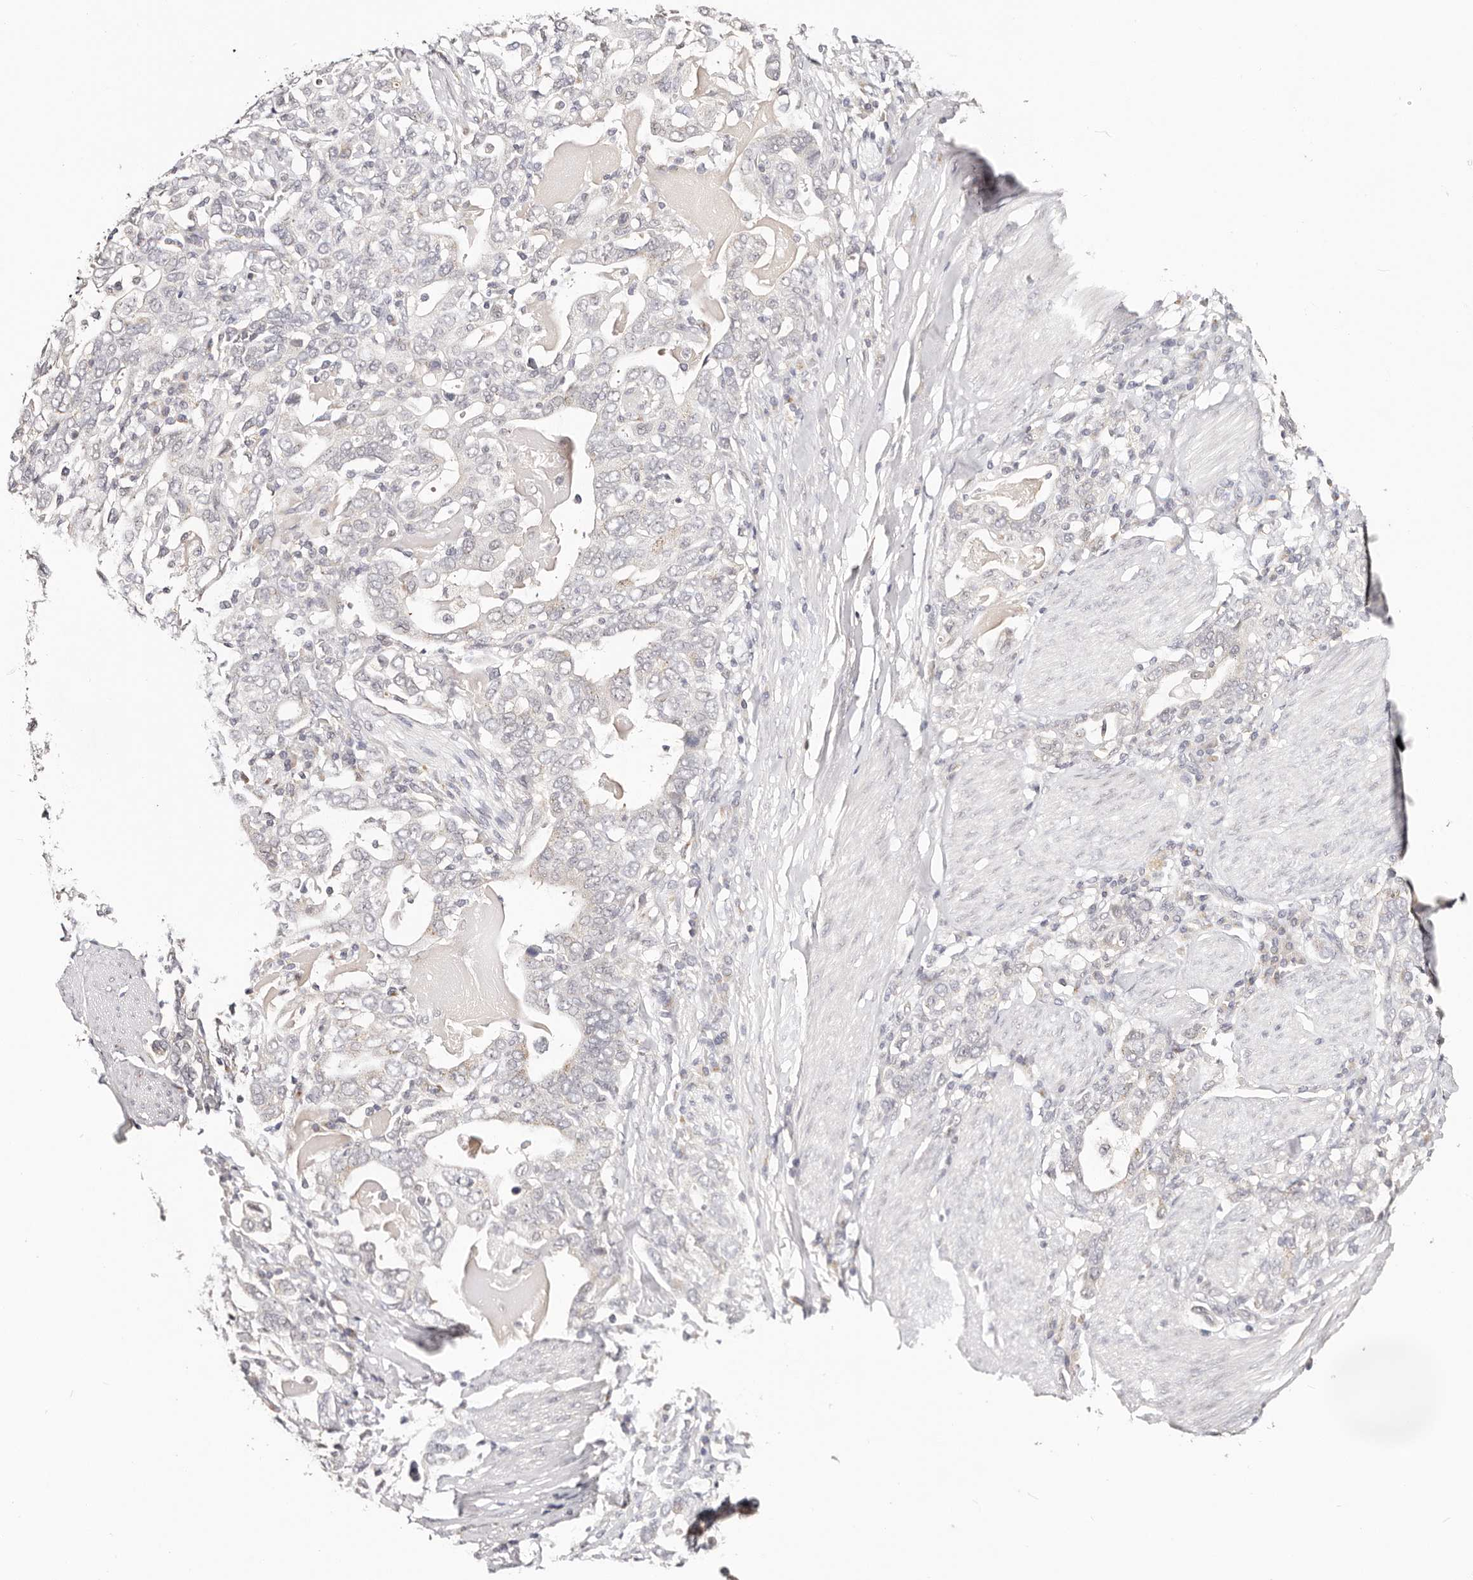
{"staining": {"intensity": "negative", "quantity": "none", "location": "none"}, "tissue": "stomach cancer", "cell_type": "Tumor cells", "image_type": "cancer", "snomed": [{"axis": "morphology", "description": "Adenocarcinoma, NOS"}, {"axis": "topography", "description": "Stomach, upper"}], "caption": "Photomicrograph shows no significant protein positivity in tumor cells of adenocarcinoma (stomach).", "gene": "VIPAS39", "patient": {"sex": "male", "age": 62}}